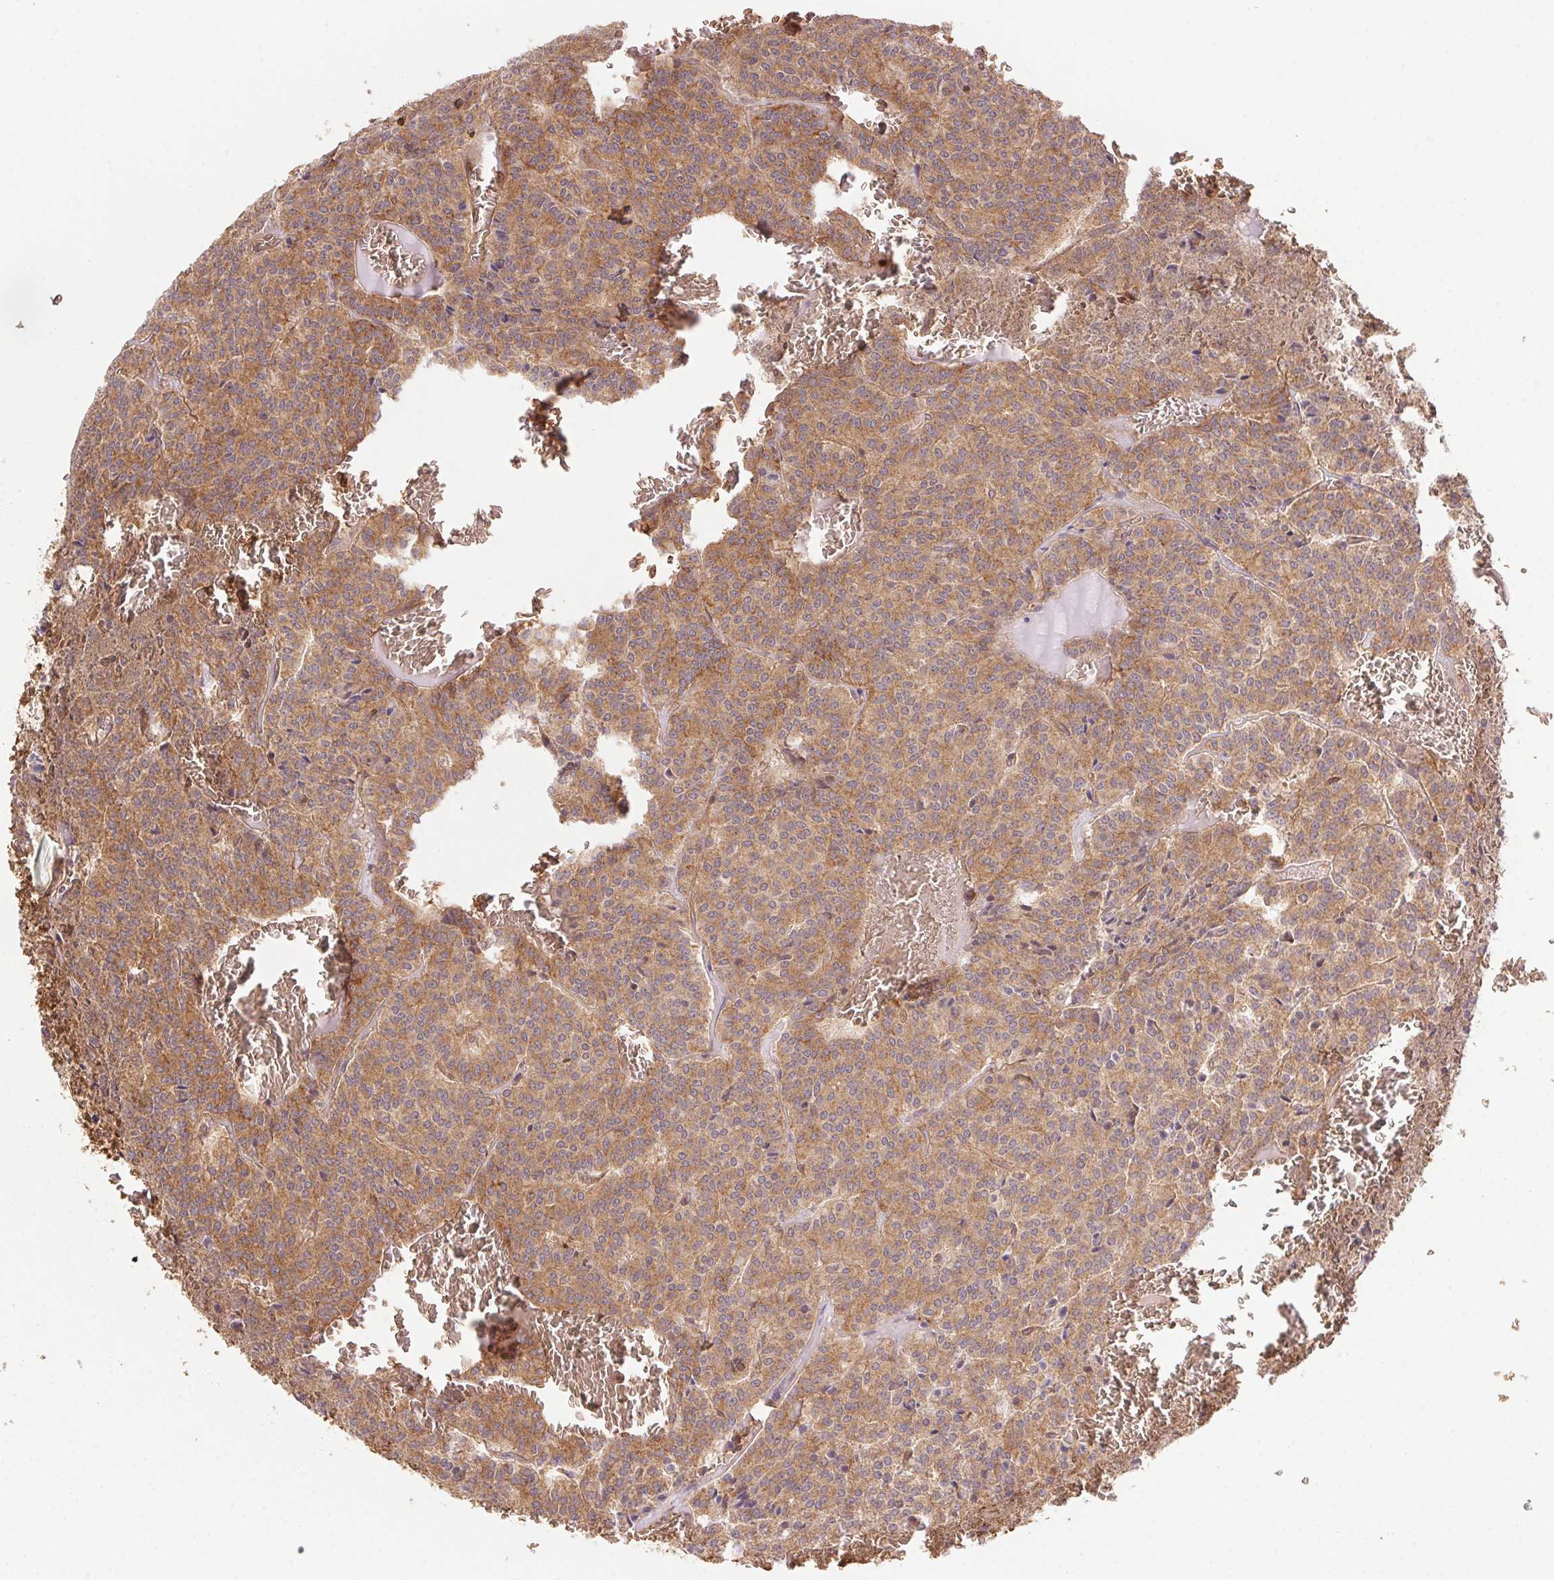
{"staining": {"intensity": "moderate", "quantity": ">75%", "location": "cytoplasmic/membranous"}, "tissue": "carcinoid", "cell_type": "Tumor cells", "image_type": "cancer", "snomed": [{"axis": "morphology", "description": "Carcinoid, malignant, NOS"}, {"axis": "topography", "description": "Lung"}], "caption": "Carcinoid was stained to show a protein in brown. There is medium levels of moderate cytoplasmic/membranous positivity in approximately >75% of tumor cells.", "gene": "USE1", "patient": {"sex": "male", "age": 70}}